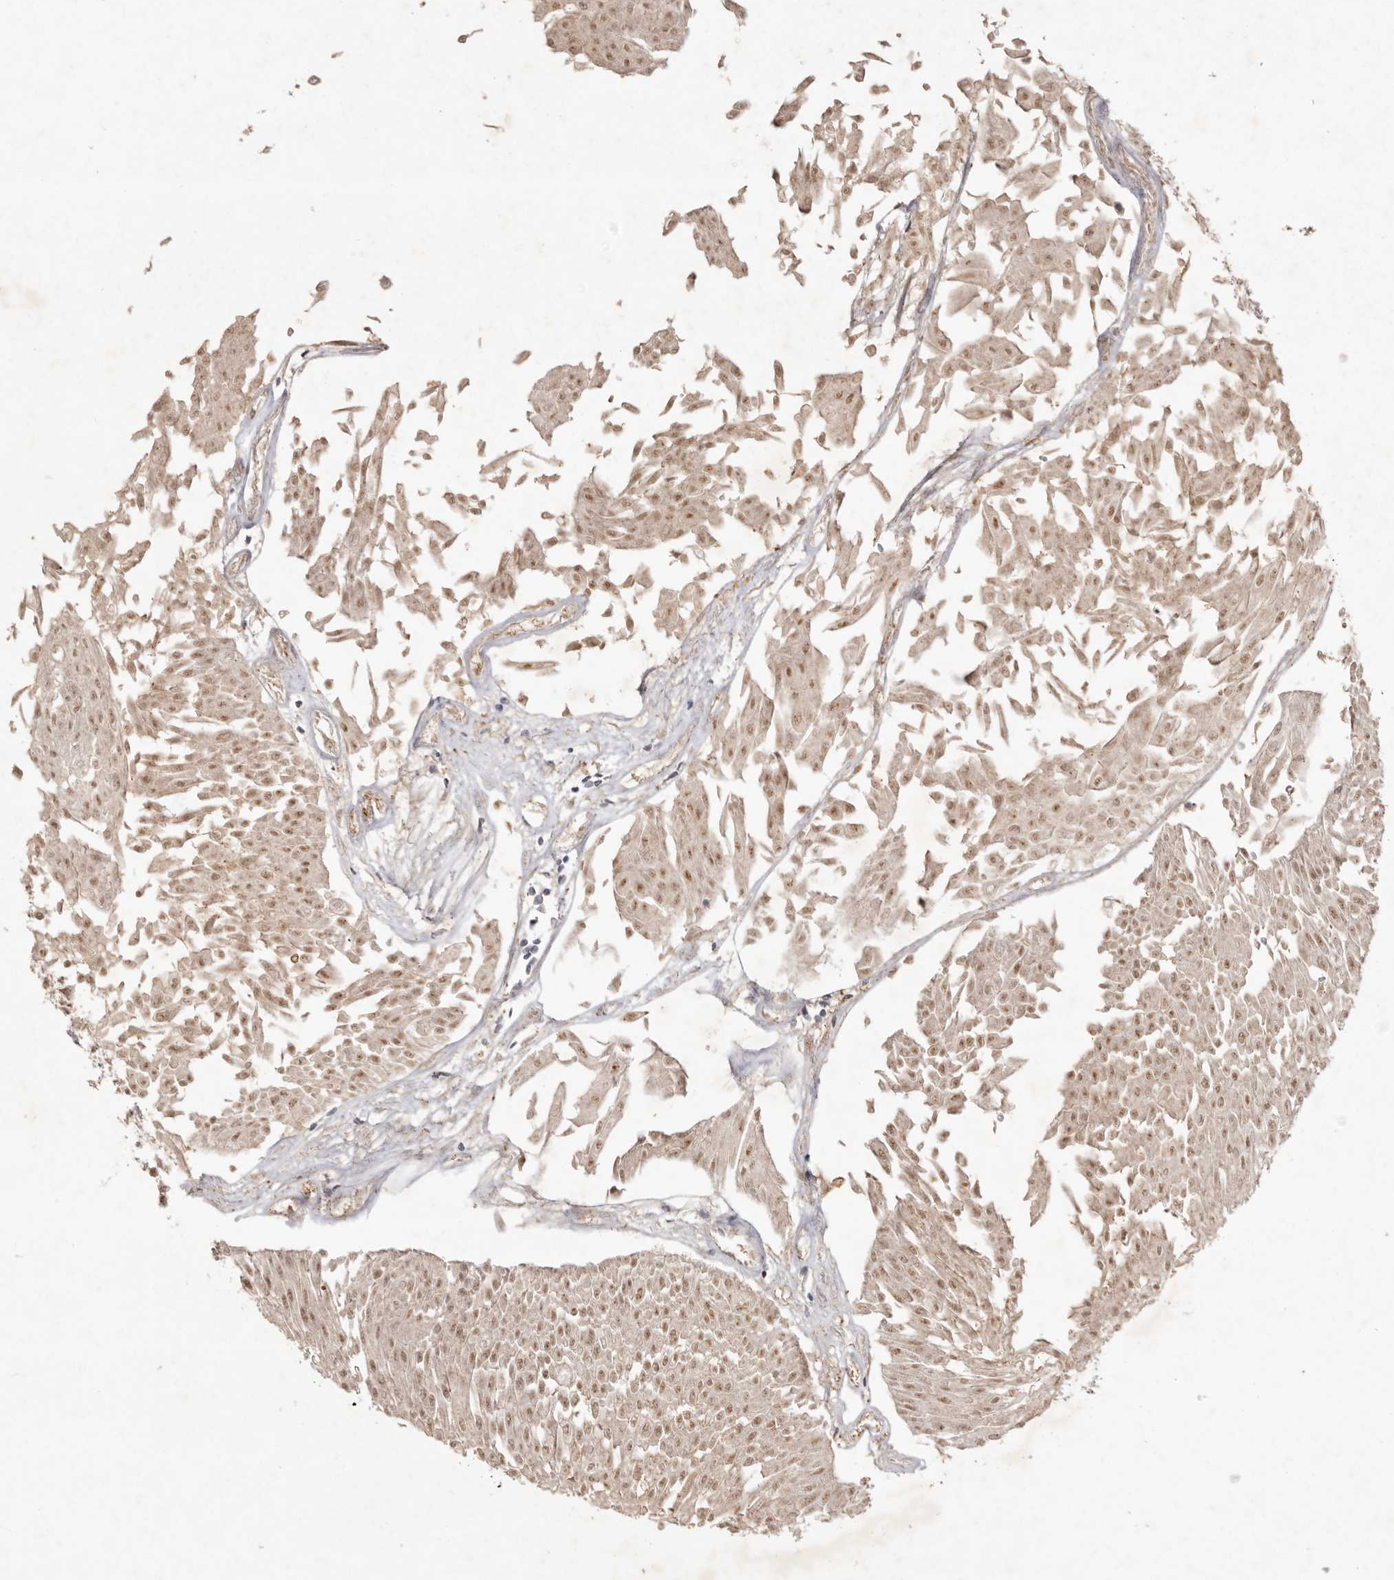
{"staining": {"intensity": "moderate", "quantity": ">75%", "location": "cytoplasmic/membranous"}, "tissue": "urothelial cancer", "cell_type": "Tumor cells", "image_type": "cancer", "snomed": [{"axis": "morphology", "description": "Urothelial carcinoma, Low grade"}, {"axis": "topography", "description": "Urinary bladder"}], "caption": "The photomicrograph exhibits immunohistochemical staining of low-grade urothelial carcinoma. There is moderate cytoplasmic/membranous staining is appreciated in about >75% of tumor cells. (DAB (3,3'-diaminobenzidine) IHC with brightfield microscopy, high magnification).", "gene": "TADA1", "patient": {"sex": "male", "age": 67}}